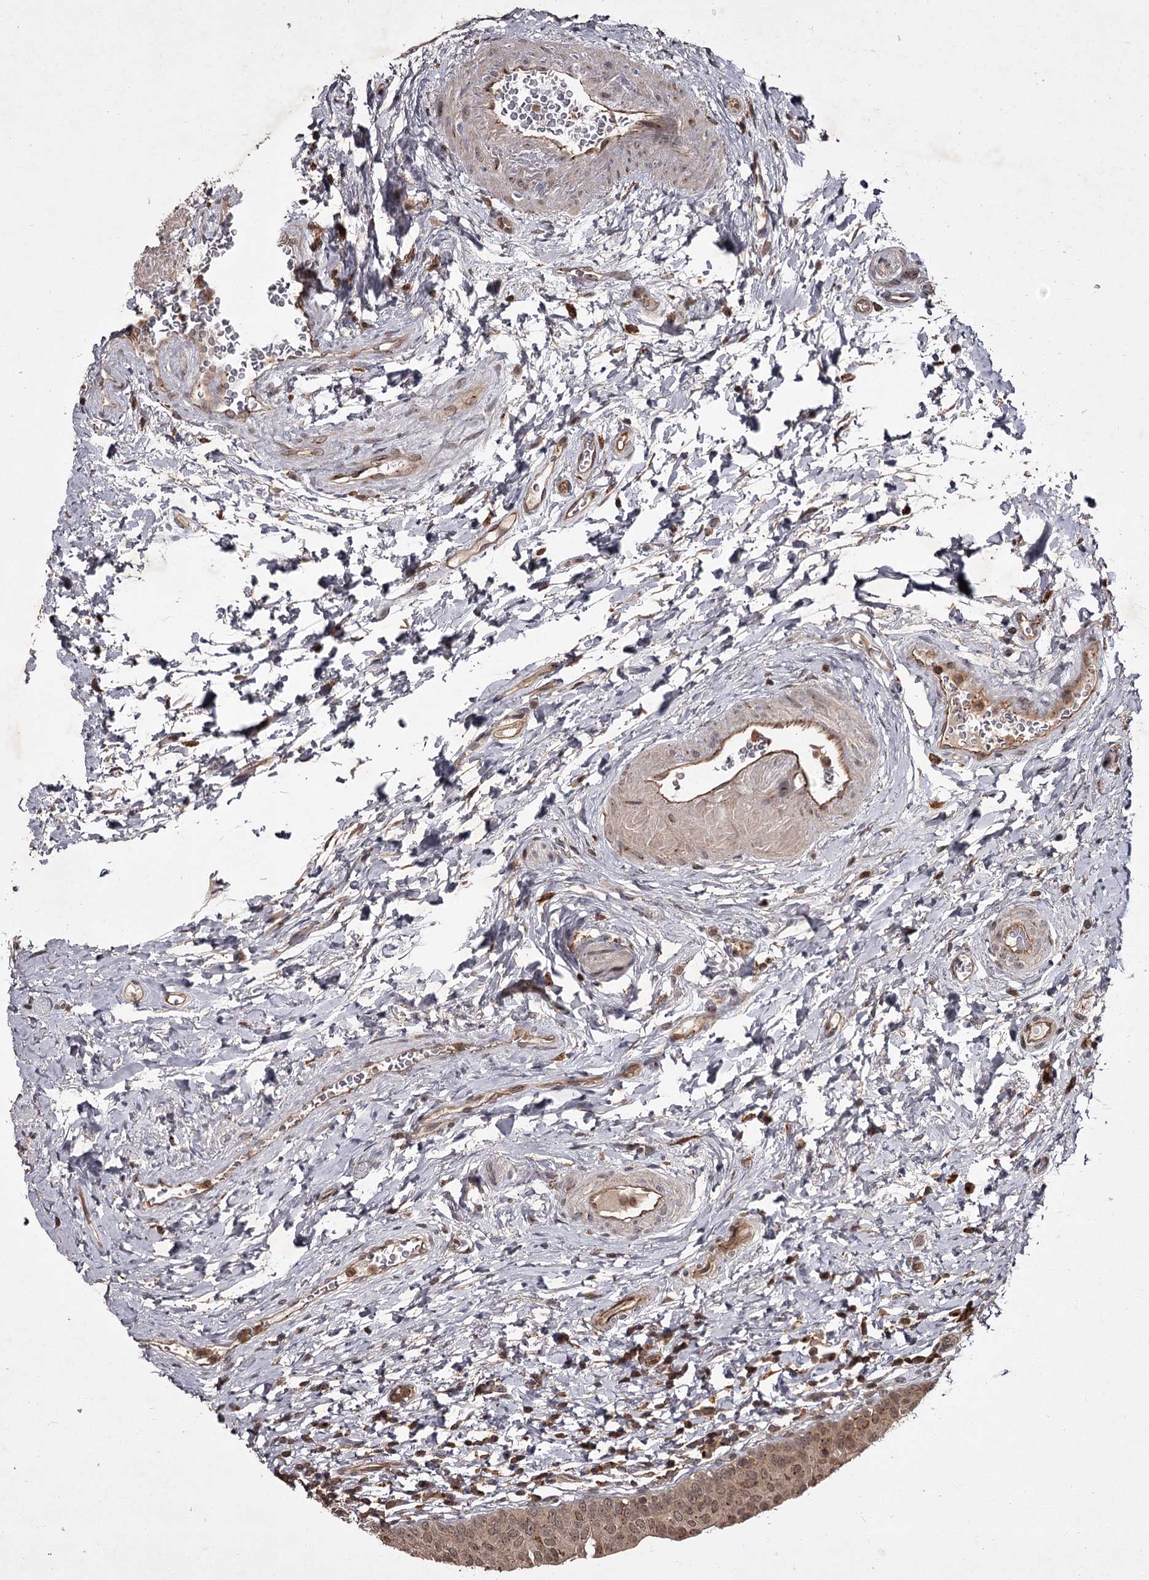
{"staining": {"intensity": "moderate", "quantity": ">75%", "location": "cytoplasmic/membranous,nuclear"}, "tissue": "urinary bladder", "cell_type": "Urothelial cells", "image_type": "normal", "snomed": [{"axis": "morphology", "description": "Normal tissue, NOS"}, {"axis": "topography", "description": "Urinary bladder"}], "caption": "This image shows immunohistochemistry staining of unremarkable human urinary bladder, with medium moderate cytoplasmic/membranous,nuclear staining in approximately >75% of urothelial cells.", "gene": "TBC1D23", "patient": {"sex": "male", "age": 83}}